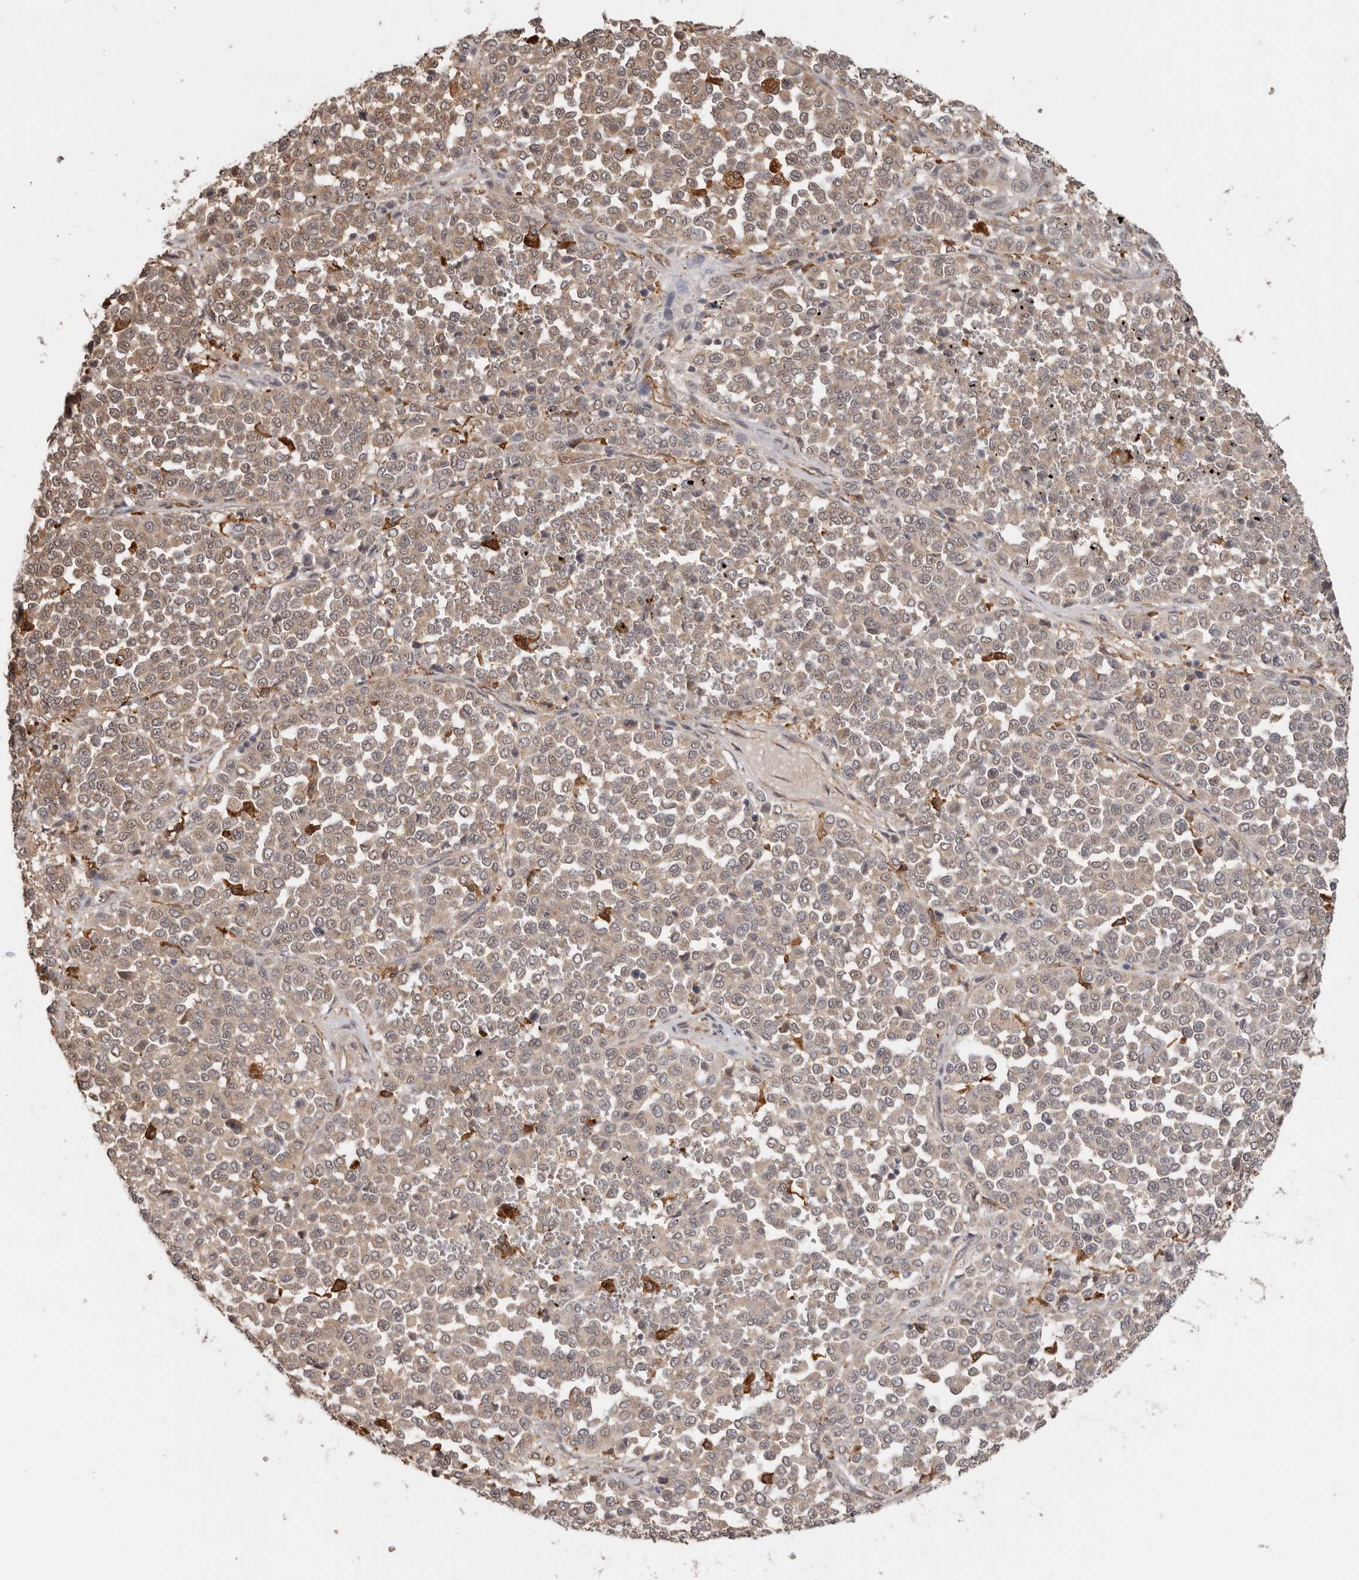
{"staining": {"intensity": "weak", "quantity": ">75%", "location": "cytoplasmic/membranous"}, "tissue": "melanoma", "cell_type": "Tumor cells", "image_type": "cancer", "snomed": [{"axis": "morphology", "description": "Malignant melanoma, Metastatic site"}, {"axis": "topography", "description": "Pancreas"}], "caption": "Protein expression analysis of melanoma reveals weak cytoplasmic/membranous expression in approximately >75% of tumor cells.", "gene": "RSPO2", "patient": {"sex": "female", "age": 30}}